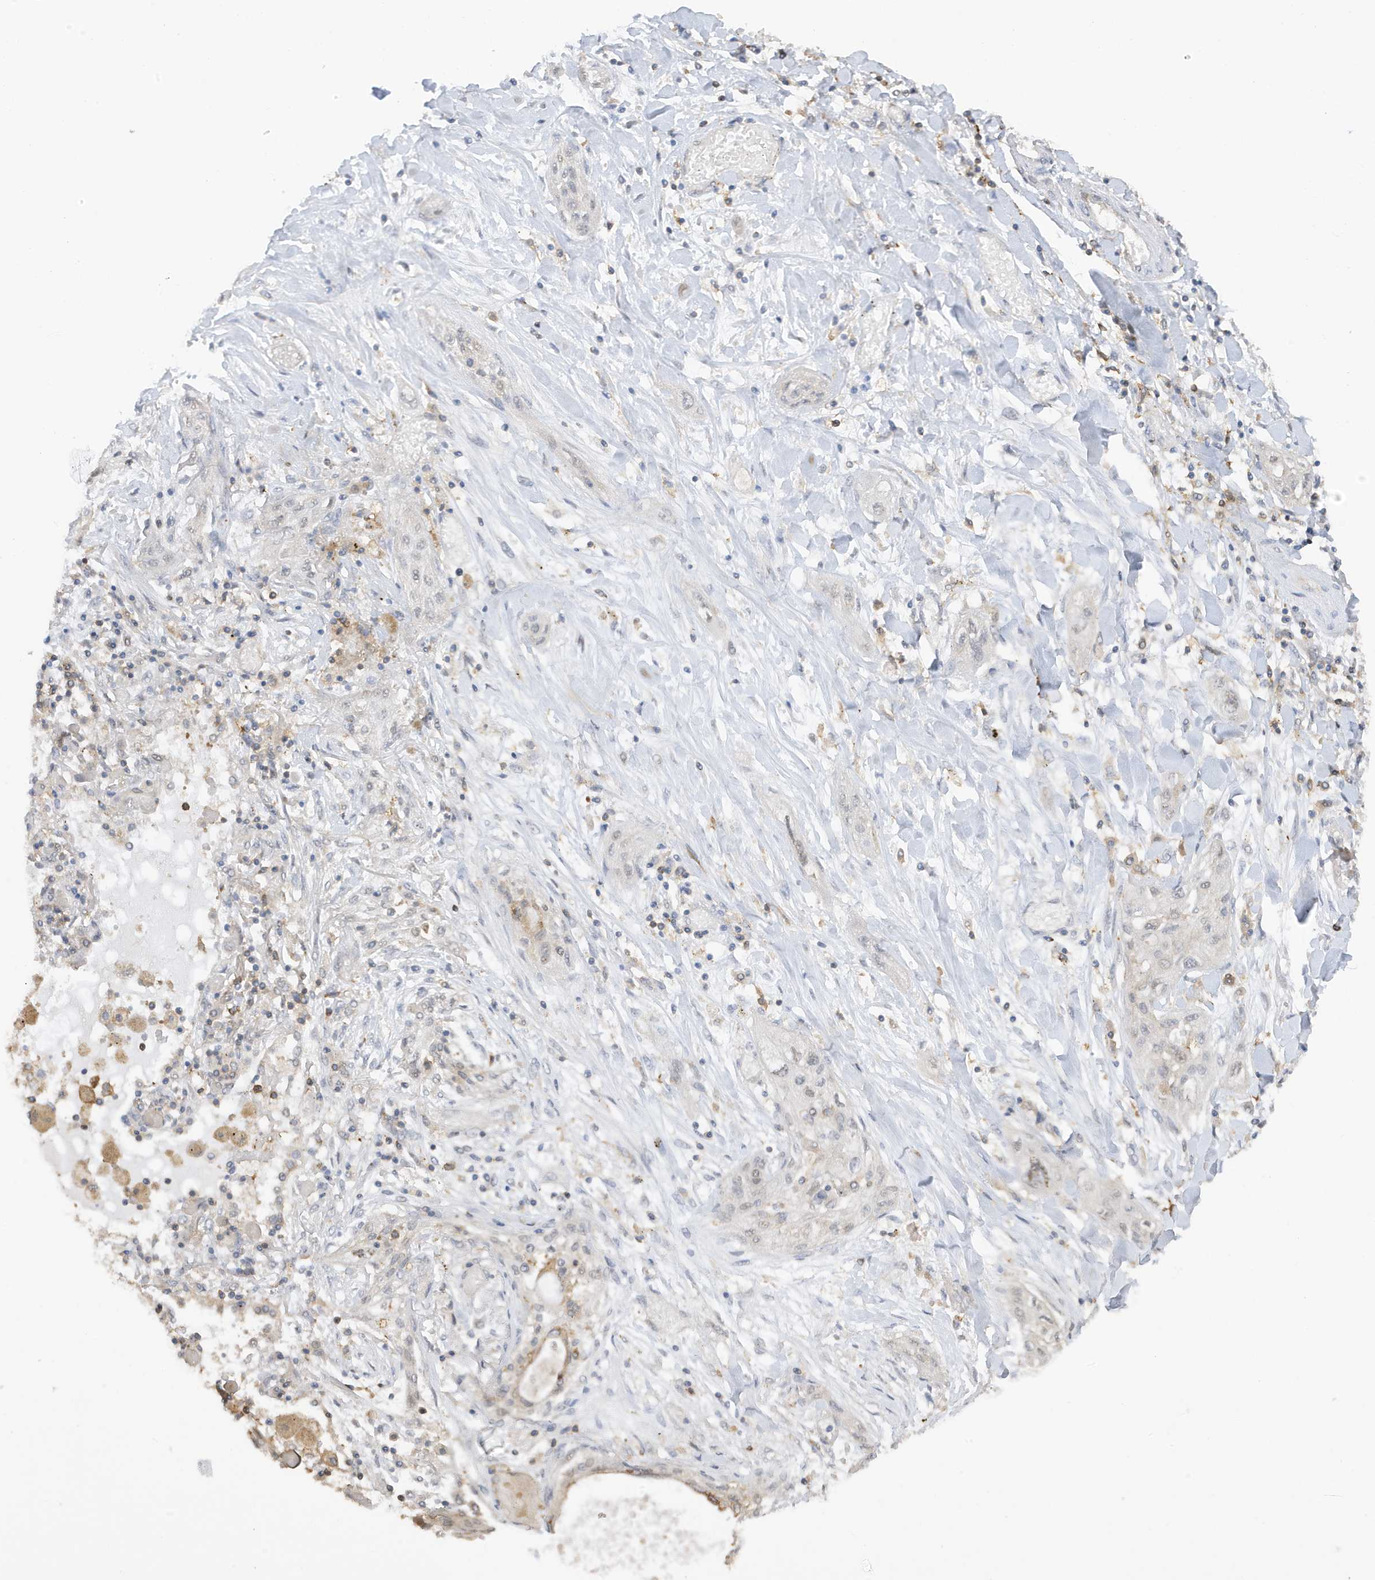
{"staining": {"intensity": "negative", "quantity": "none", "location": "none"}, "tissue": "lung cancer", "cell_type": "Tumor cells", "image_type": "cancer", "snomed": [{"axis": "morphology", "description": "Squamous cell carcinoma, NOS"}, {"axis": "topography", "description": "Lung"}], "caption": "Protein analysis of lung squamous cell carcinoma reveals no significant staining in tumor cells.", "gene": "PHACTR2", "patient": {"sex": "female", "age": 47}}